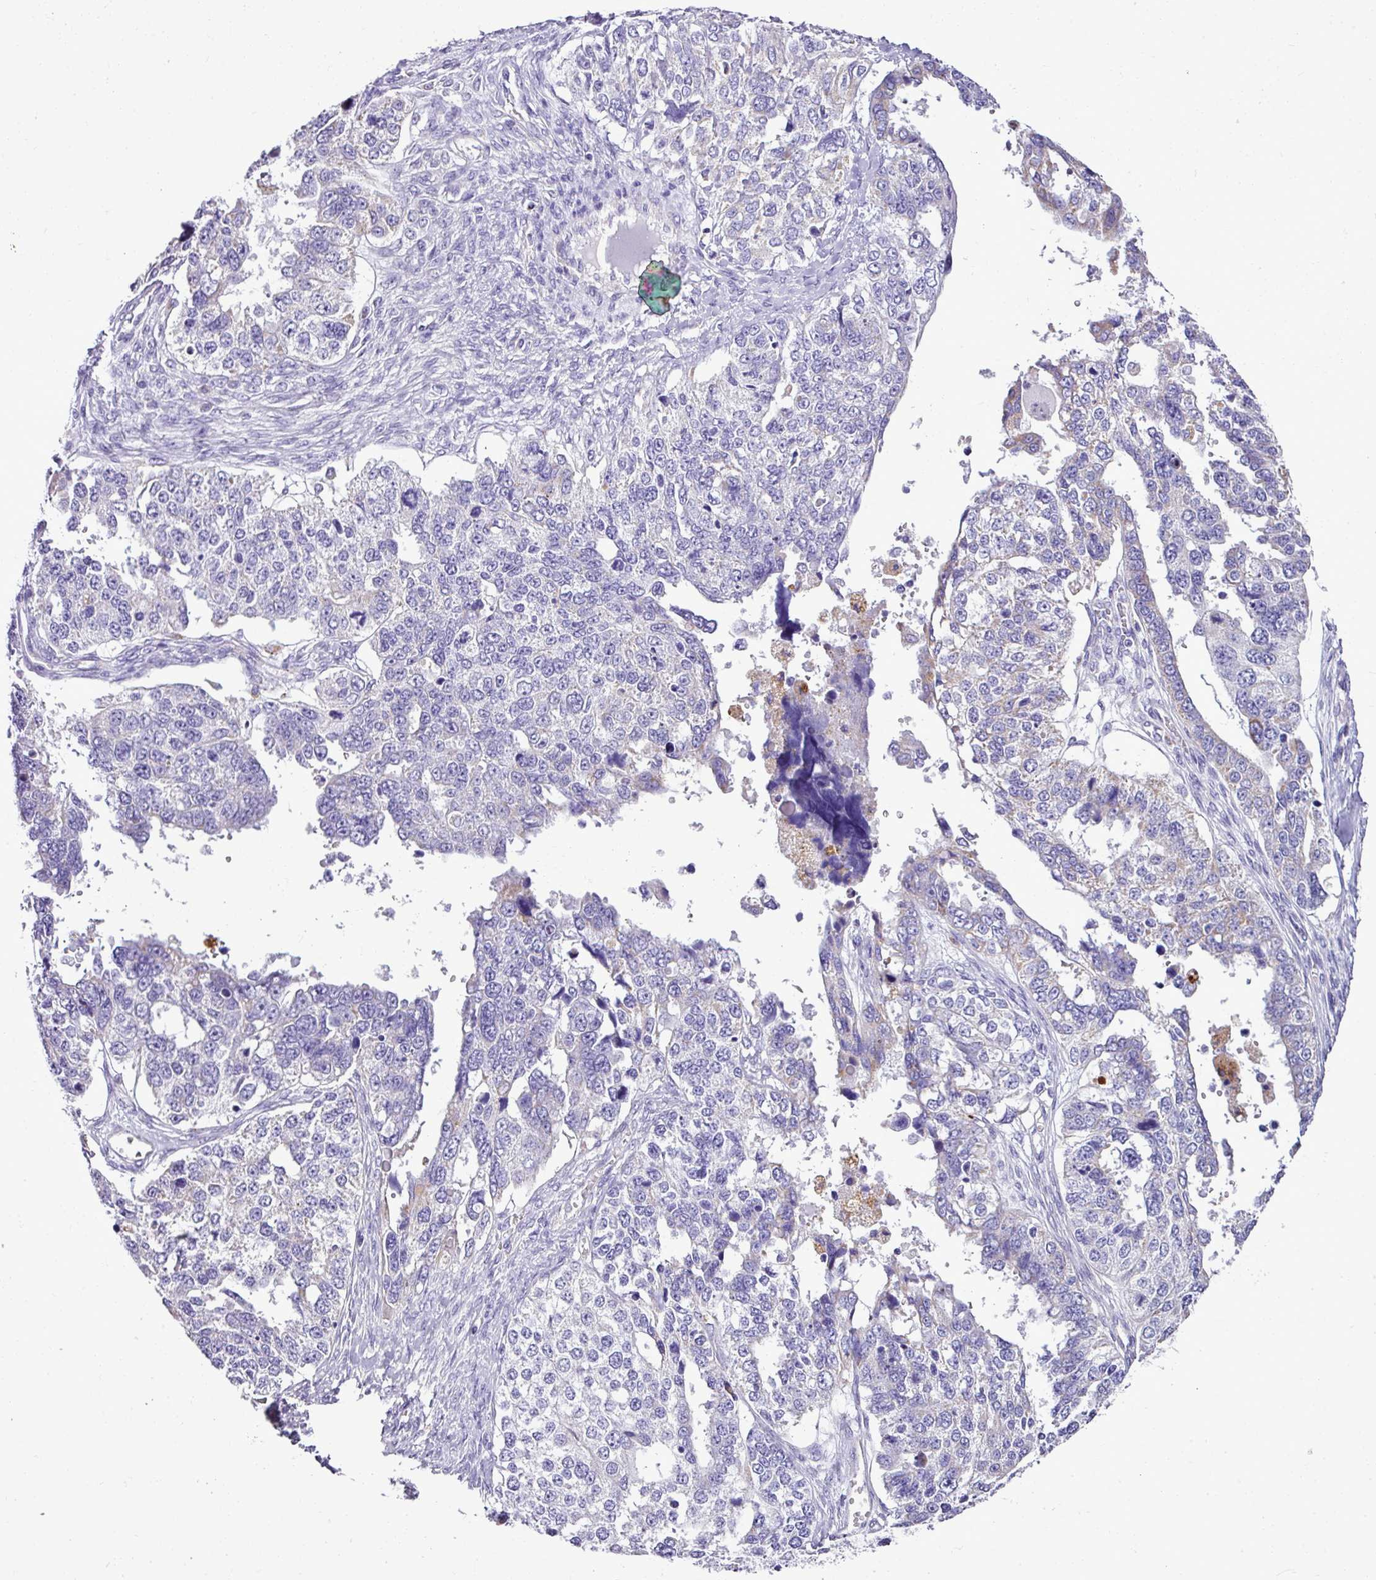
{"staining": {"intensity": "negative", "quantity": "none", "location": "none"}, "tissue": "ovarian cancer", "cell_type": "Tumor cells", "image_type": "cancer", "snomed": [{"axis": "morphology", "description": "Cystadenocarcinoma, serous, NOS"}, {"axis": "topography", "description": "Ovary"}], "caption": "Immunohistochemistry (IHC) micrograph of neoplastic tissue: human ovarian cancer (serous cystadenocarcinoma) stained with DAB (3,3'-diaminobenzidine) exhibits no significant protein expression in tumor cells.", "gene": "PGAP4", "patient": {"sex": "female", "age": 76}}